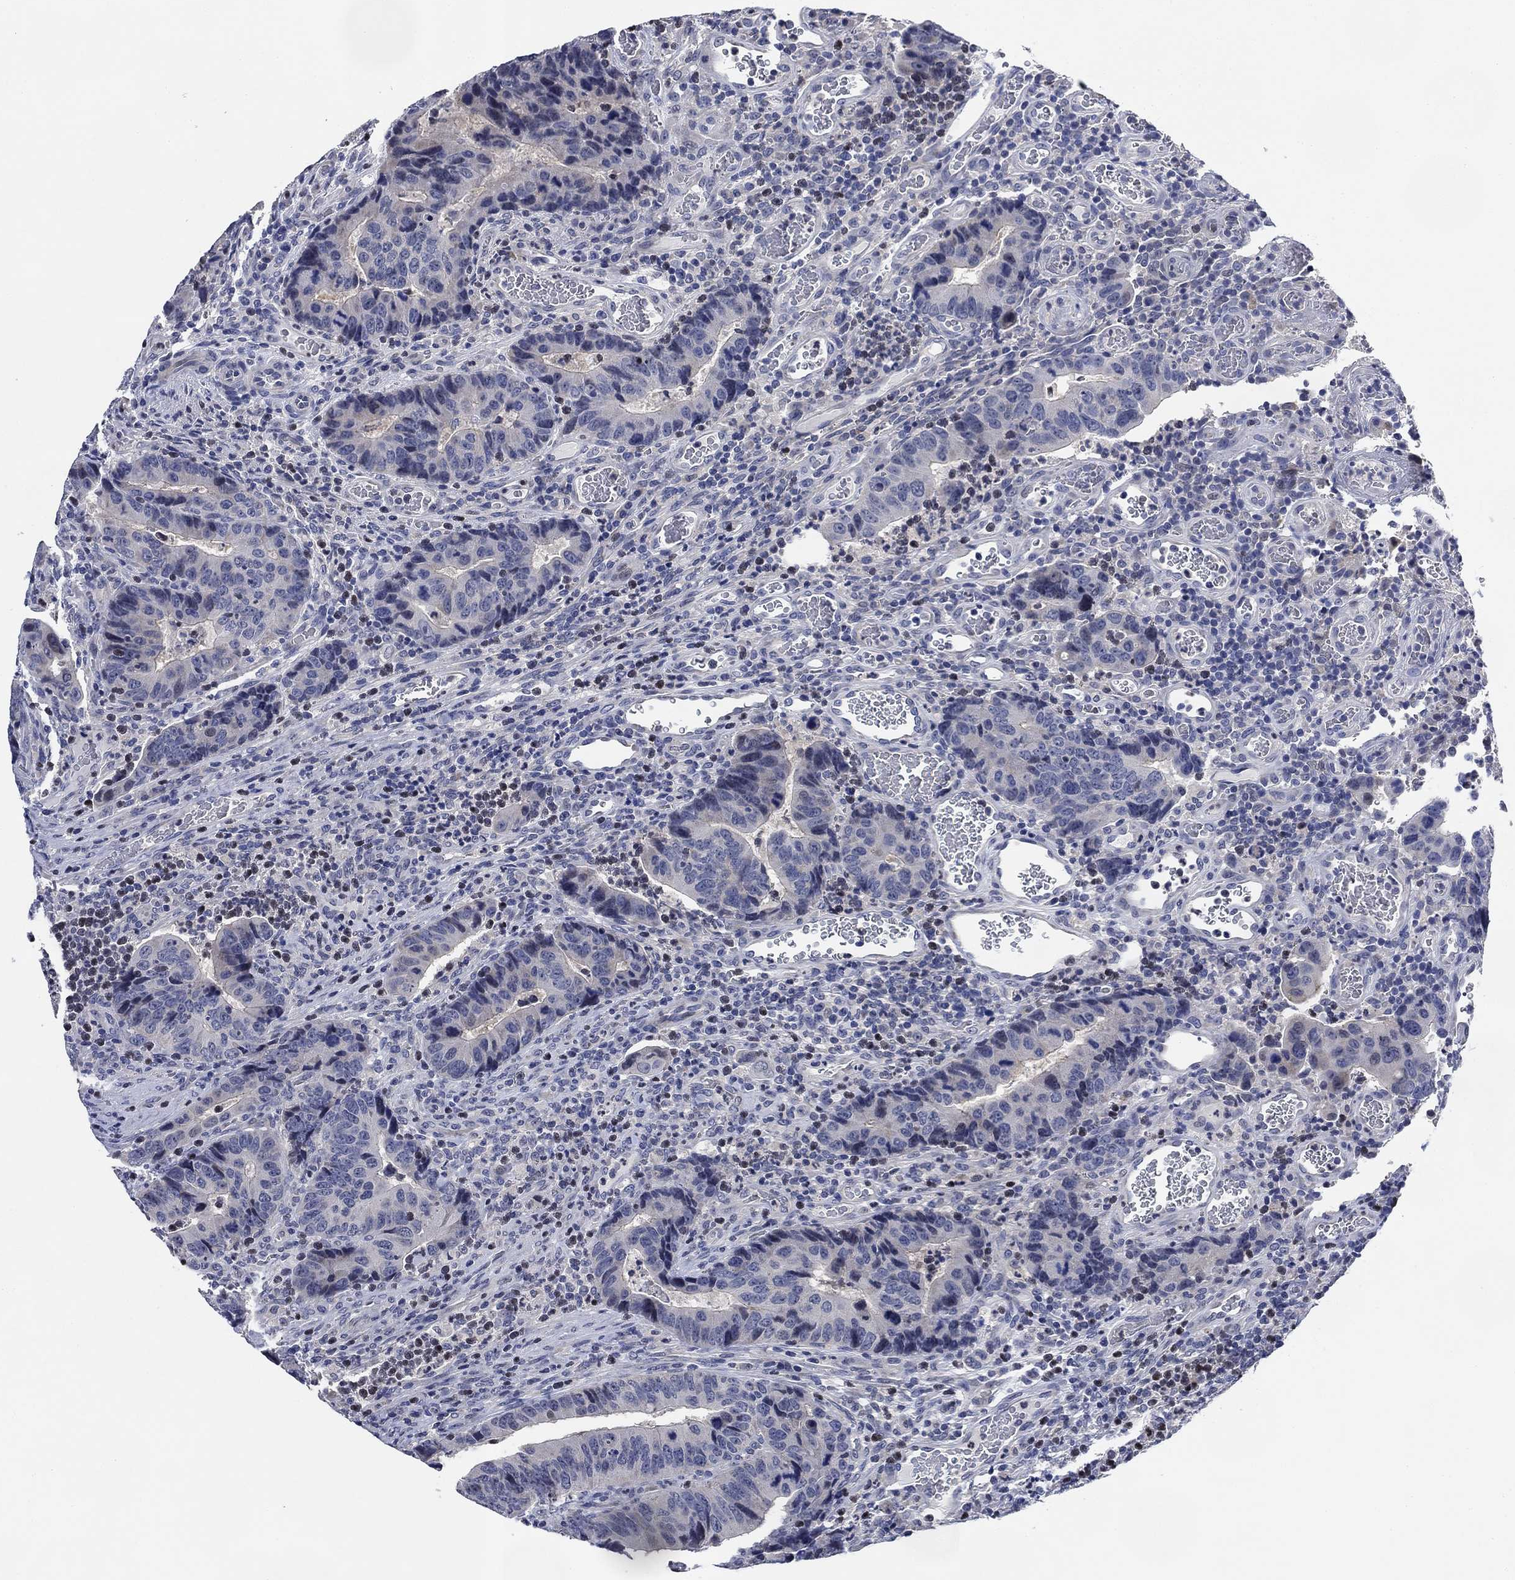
{"staining": {"intensity": "negative", "quantity": "none", "location": "none"}, "tissue": "colorectal cancer", "cell_type": "Tumor cells", "image_type": "cancer", "snomed": [{"axis": "morphology", "description": "Adenocarcinoma, NOS"}, {"axis": "topography", "description": "Colon"}], "caption": "Colorectal cancer was stained to show a protein in brown. There is no significant positivity in tumor cells. (DAB immunohistochemistry visualized using brightfield microscopy, high magnification).", "gene": "DAZL", "patient": {"sex": "female", "age": 56}}